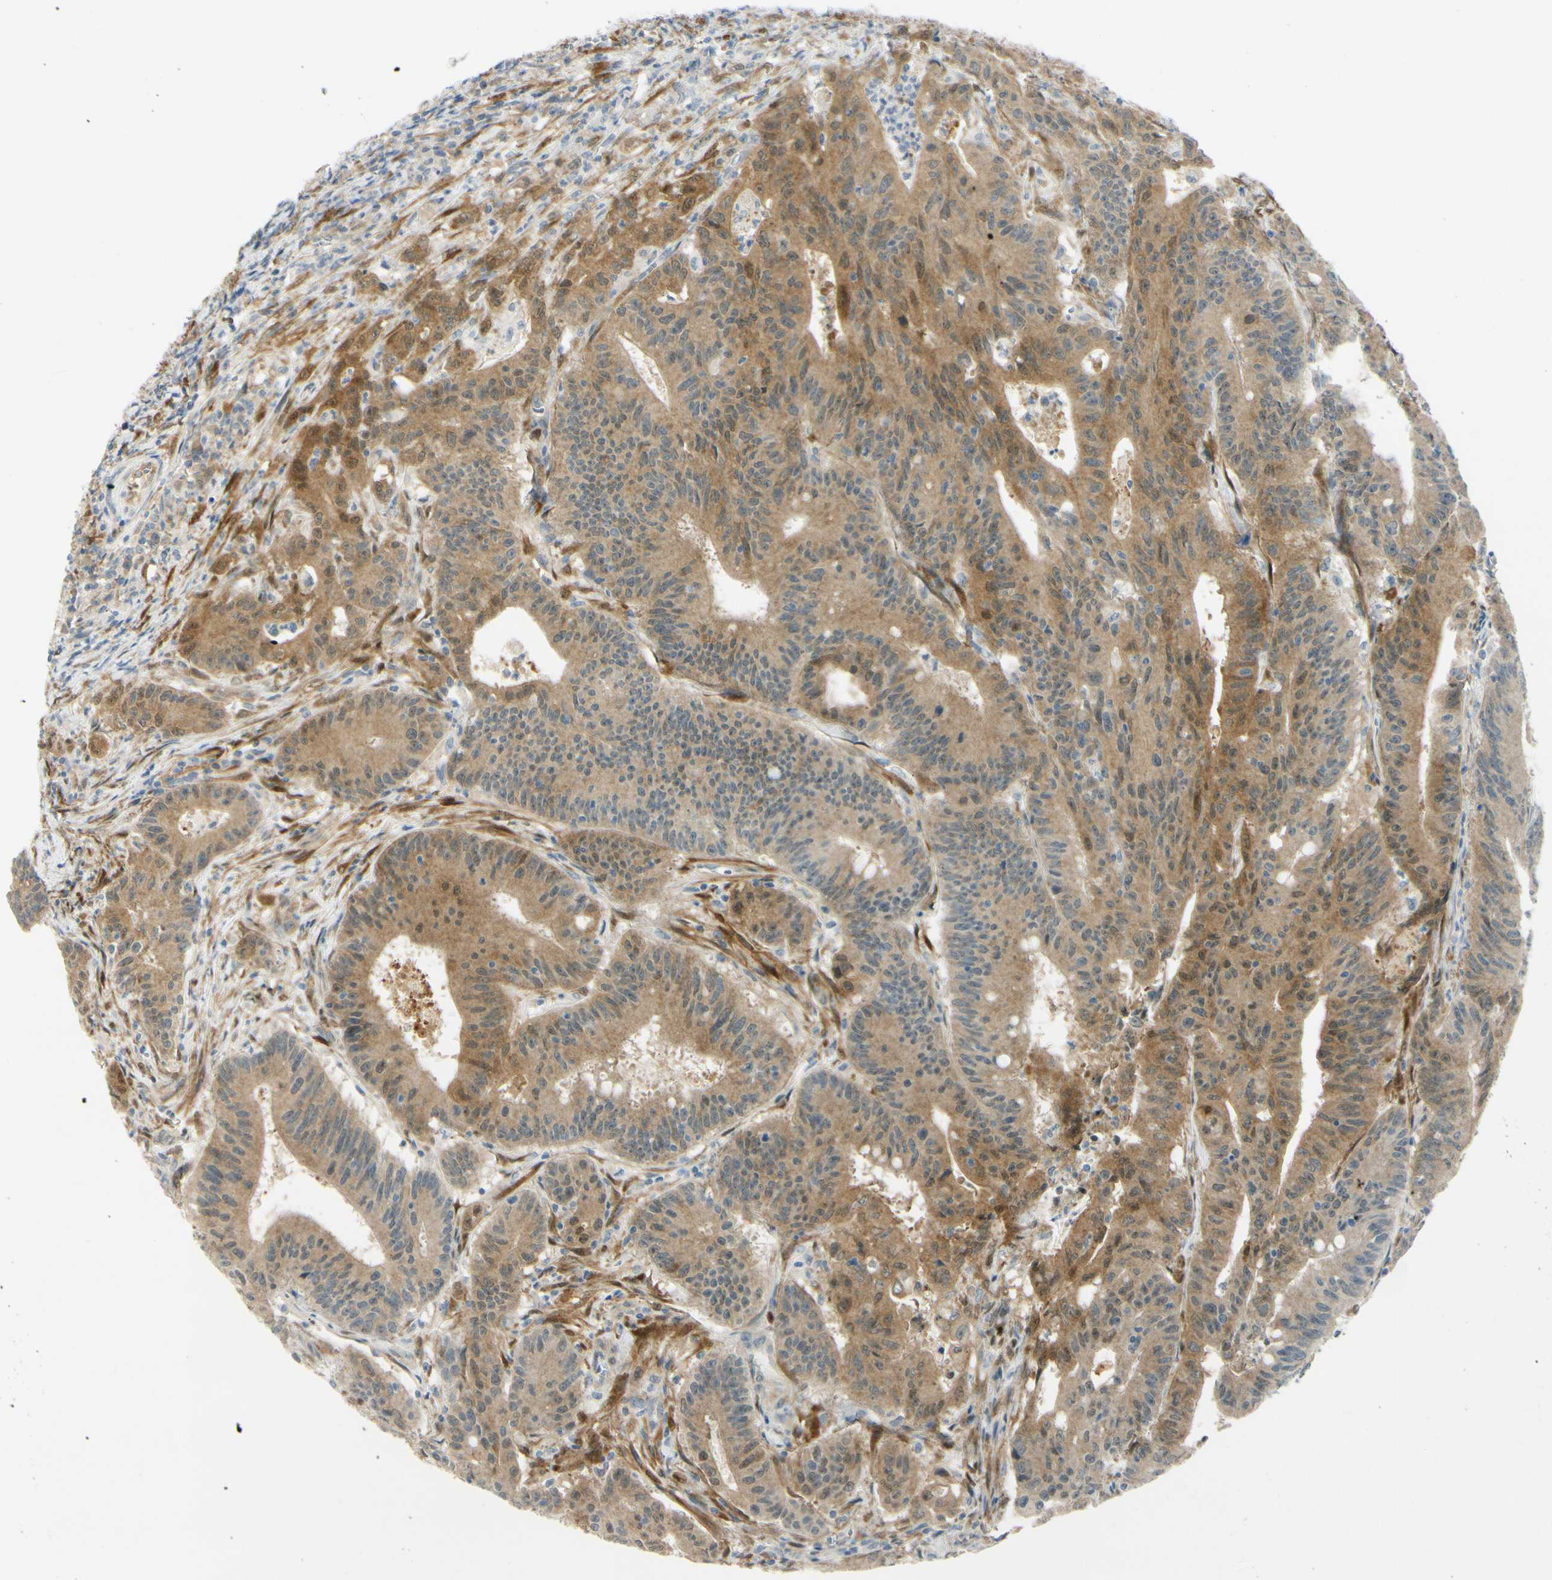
{"staining": {"intensity": "moderate", "quantity": "<25%", "location": "cytoplasmic/membranous"}, "tissue": "colorectal cancer", "cell_type": "Tumor cells", "image_type": "cancer", "snomed": [{"axis": "morphology", "description": "Adenocarcinoma, NOS"}, {"axis": "topography", "description": "Colon"}], "caption": "Colorectal adenocarcinoma tissue reveals moderate cytoplasmic/membranous expression in about <25% of tumor cells, visualized by immunohistochemistry. The staining is performed using DAB brown chromogen to label protein expression. The nuclei are counter-stained blue using hematoxylin.", "gene": "FHL2", "patient": {"sex": "male", "age": 45}}